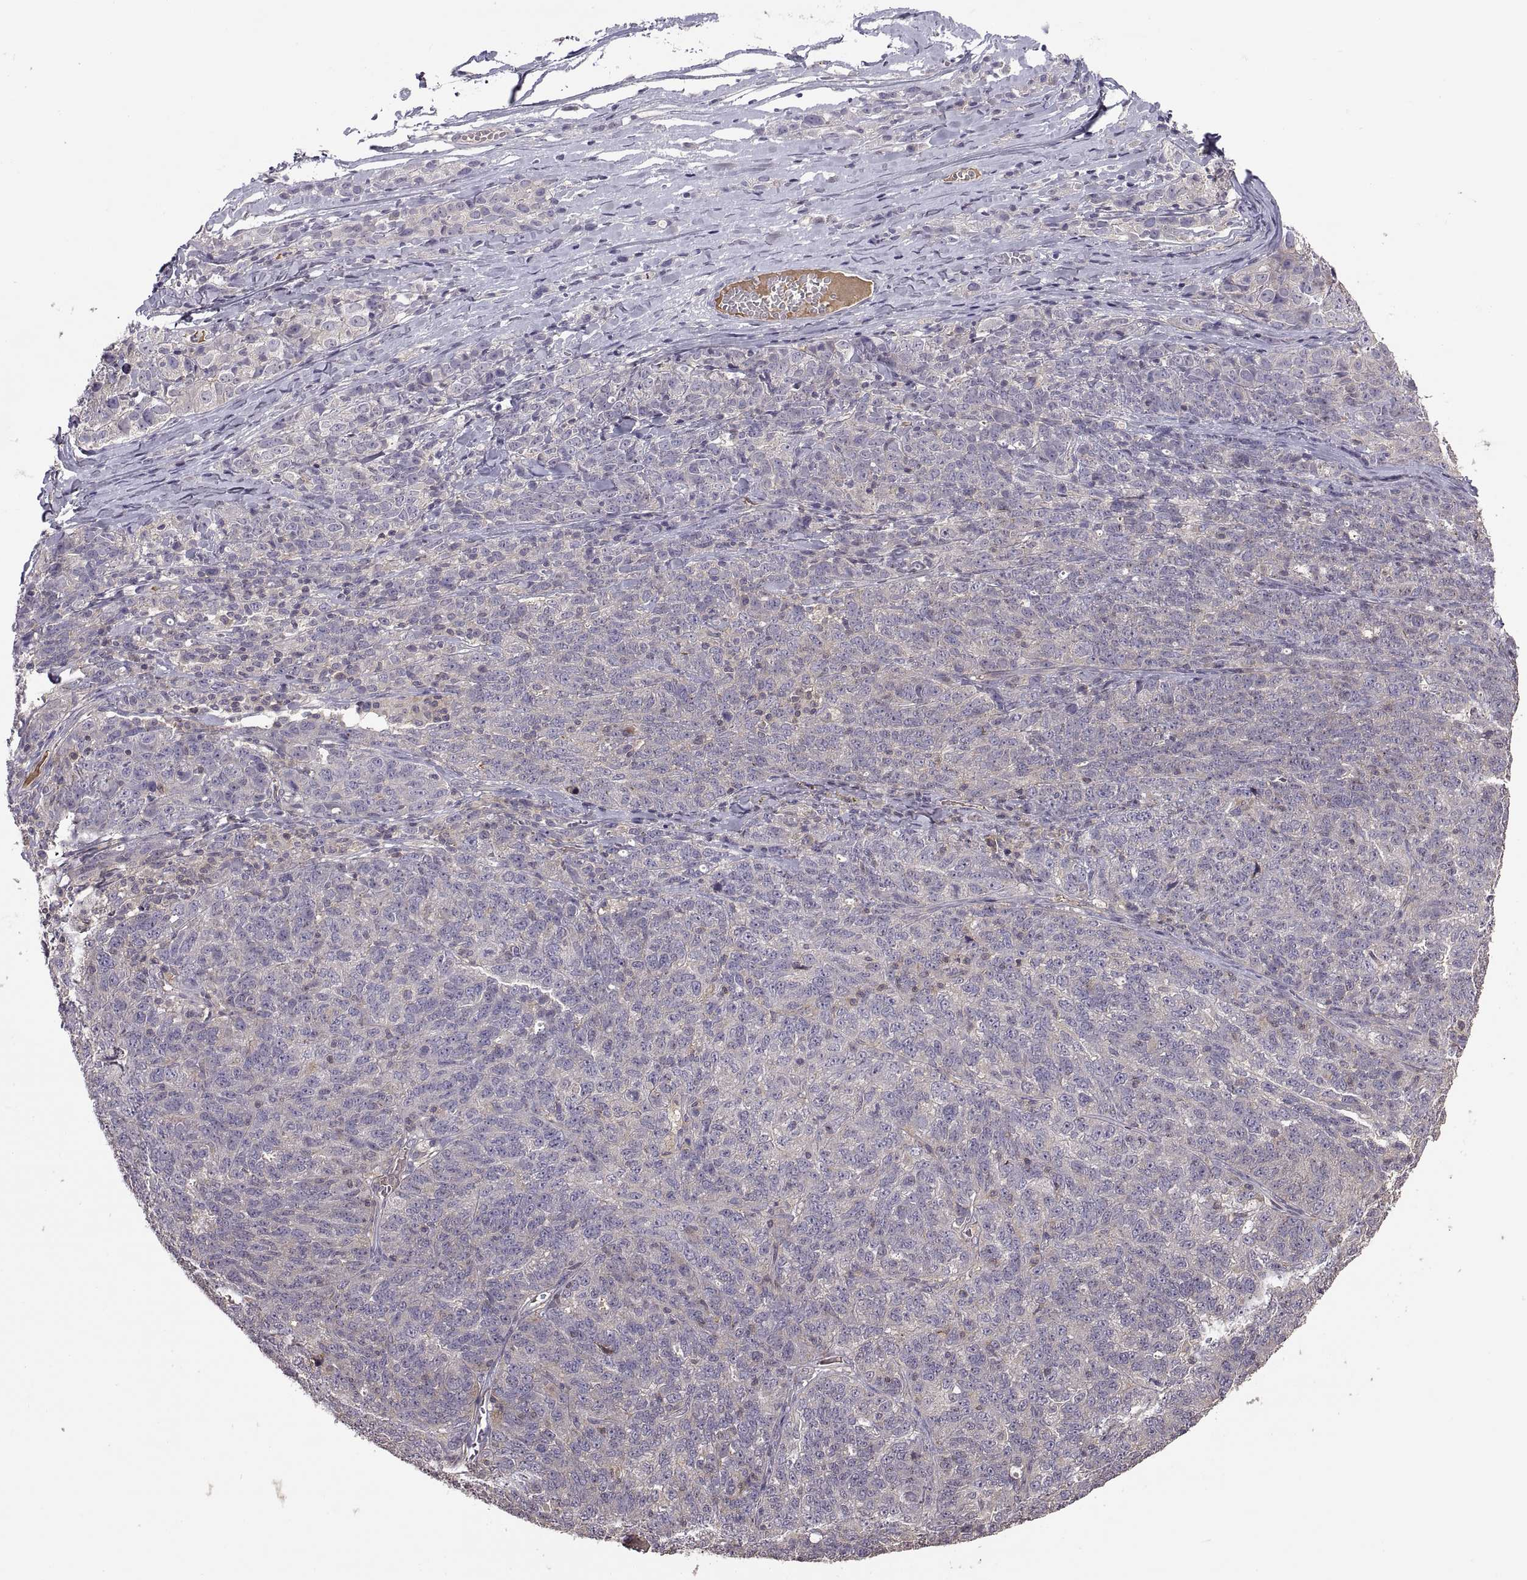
{"staining": {"intensity": "negative", "quantity": "none", "location": "none"}, "tissue": "ovarian cancer", "cell_type": "Tumor cells", "image_type": "cancer", "snomed": [{"axis": "morphology", "description": "Cystadenocarcinoma, serous, NOS"}, {"axis": "topography", "description": "Ovary"}], "caption": "Tumor cells show no significant protein staining in ovarian cancer.", "gene": "NMNAT2", "patient": {"sex": "female", "age": 71}}